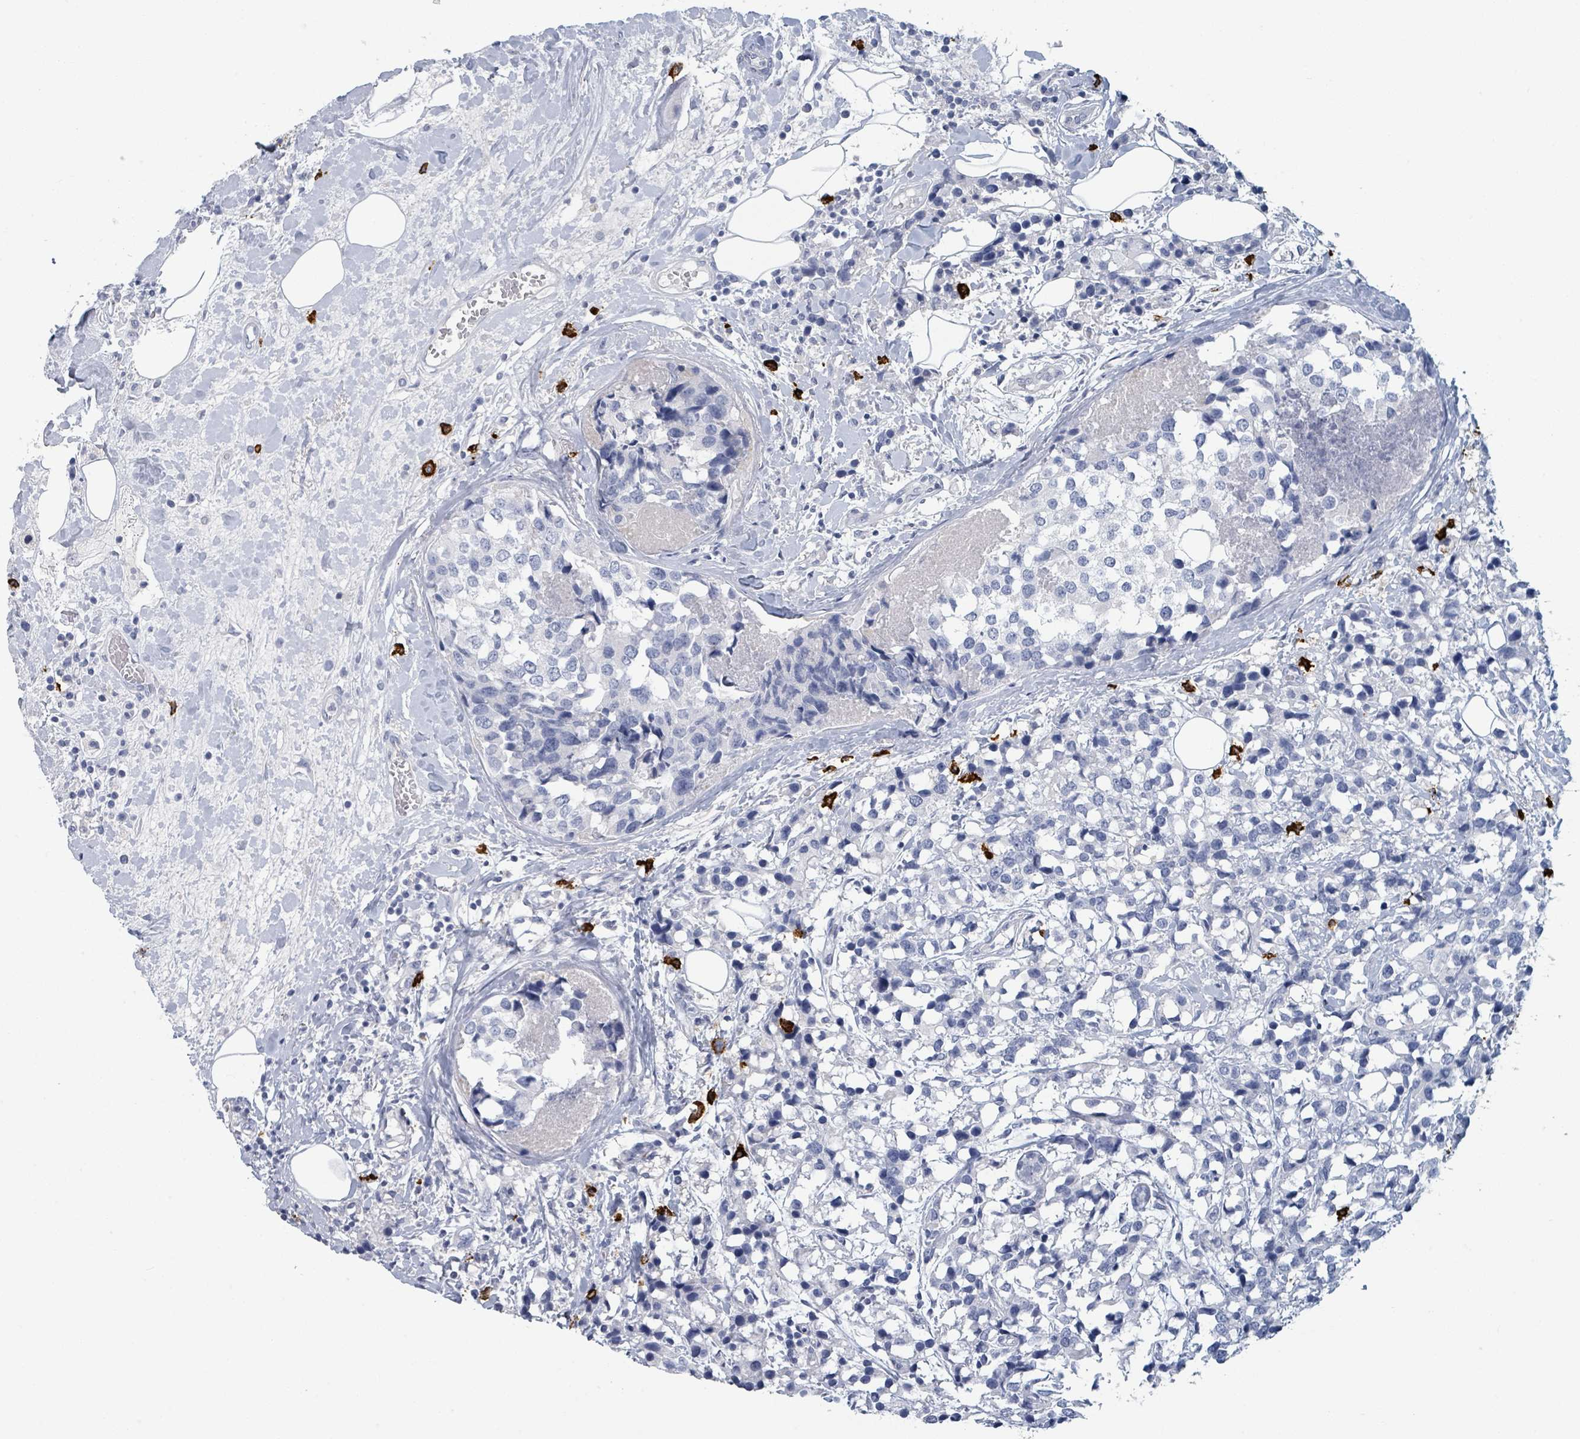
{"staining": {"intensity": "negative", "quantity": "none", "location": "none"}, "tissue": "breast cancer", "cell_type": "Tumor cells", "image_type": "cancer", "snomed": [{"axis": "morphology", "description": "Lobular carcinoma"}, {"axis": "topography", "description": "Breast"}], "caption": "DAB immunohistochemical staining of human breast lobular carcinoma shows no significant staining in tumor cells.", "gene": "VPS13D", "patient": {"sex": "female", "age": 59}}